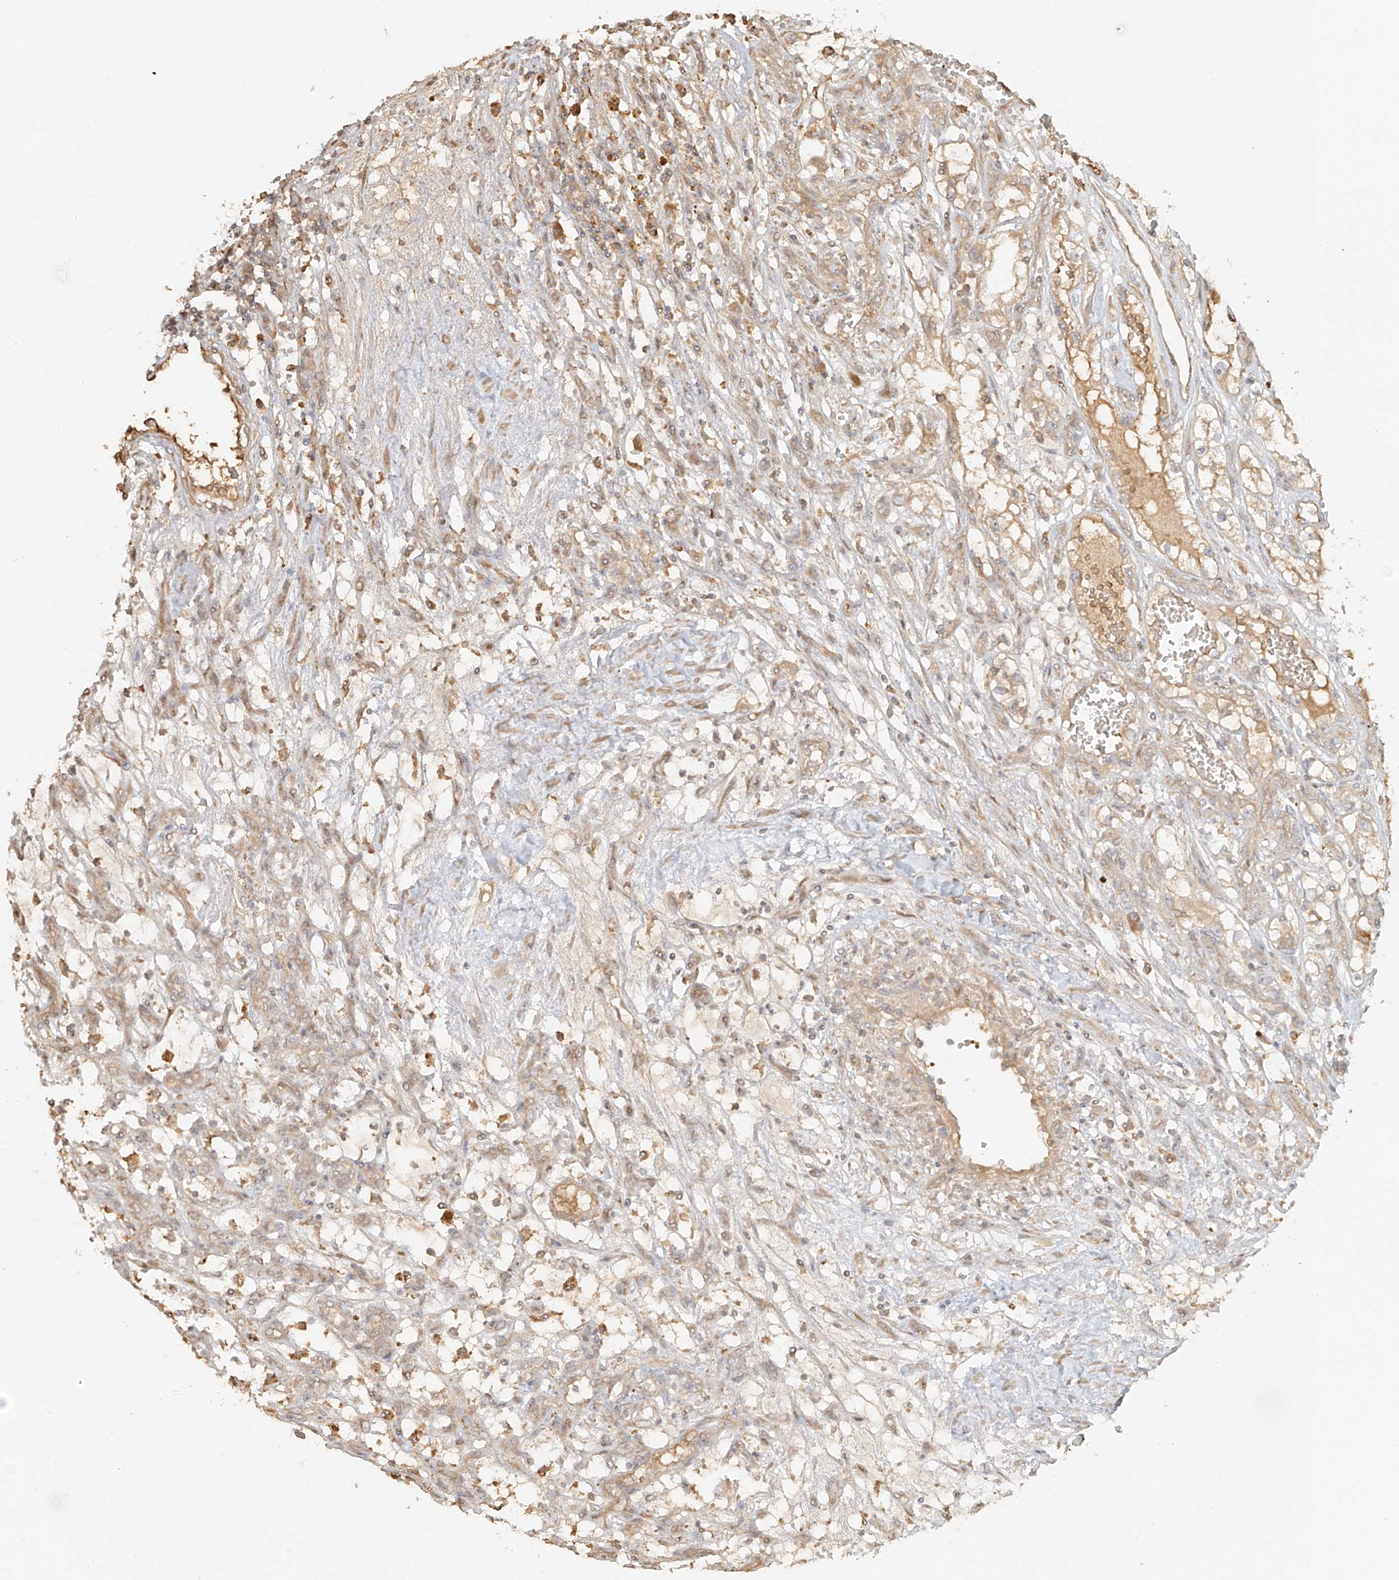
{"staining": {"intensity": "weak", "quantity": ">75%", "location": "cytoplasmic/membranous"}, "tissue": "renal cancer", "cell_type": "Tumor cells", "image_type": "cancer", "snomed": [{"axis": "morphology", "description": "Adenocarcinoma, NOS"}, {"axis": "topography", "description": "Kidney"}], "caption": "Brown immunohistochemical staining in renal cancer reveals weak cytoplasmic/membranous positivity in about >75% of tumor cells. The staining is performed using DAB (3,3'-diaminobenzidine) brown chromogen to label protein expression. The nuclei are counter-stained blue using hematoxylin.", "gene": "UPK1B", "patient": {"sex": "female", "age": 57}}